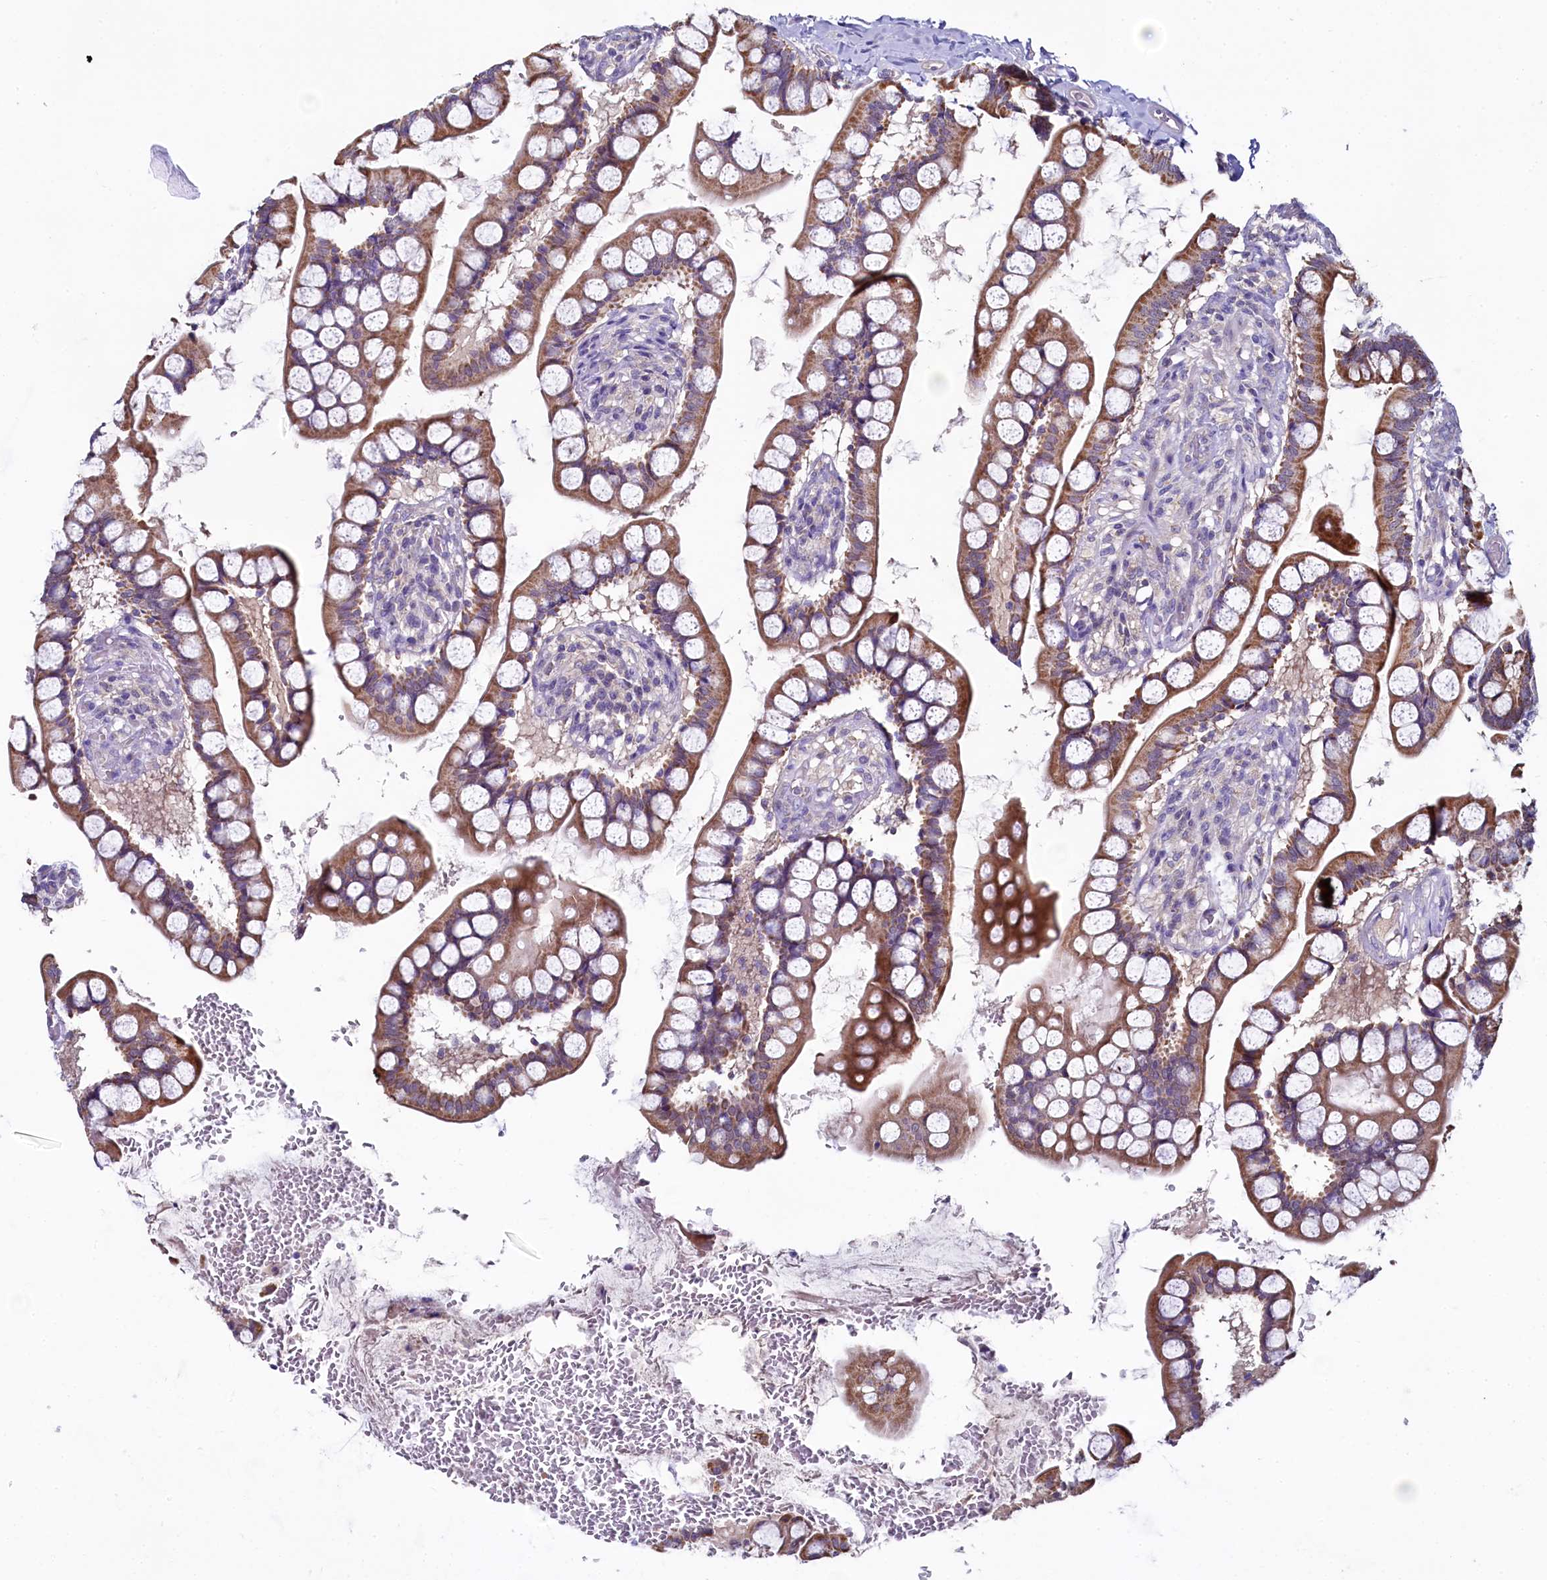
{"staining": {"intensity": "strong", "quantity": ">75%", "location": "cytoplasmic/membranous"}, "tissue": "small intestine", "cell_type": "Glandular cells", "image_type": "normal", "snomed": [{"axis": "morphology", "description": "Normal tissue, NOS"}, {"axis": "topography", "description": "Small intestine"}], "caption": "Protein staining demonstrates strong cytoplasmic/membranous staining in approximately >75% of glandular cells in unremarkable small intestine. (IHC, brightfield microscopy, high magnification).", "gene": "MRPL57", "patient": {"sex": "male", "age": 52}}